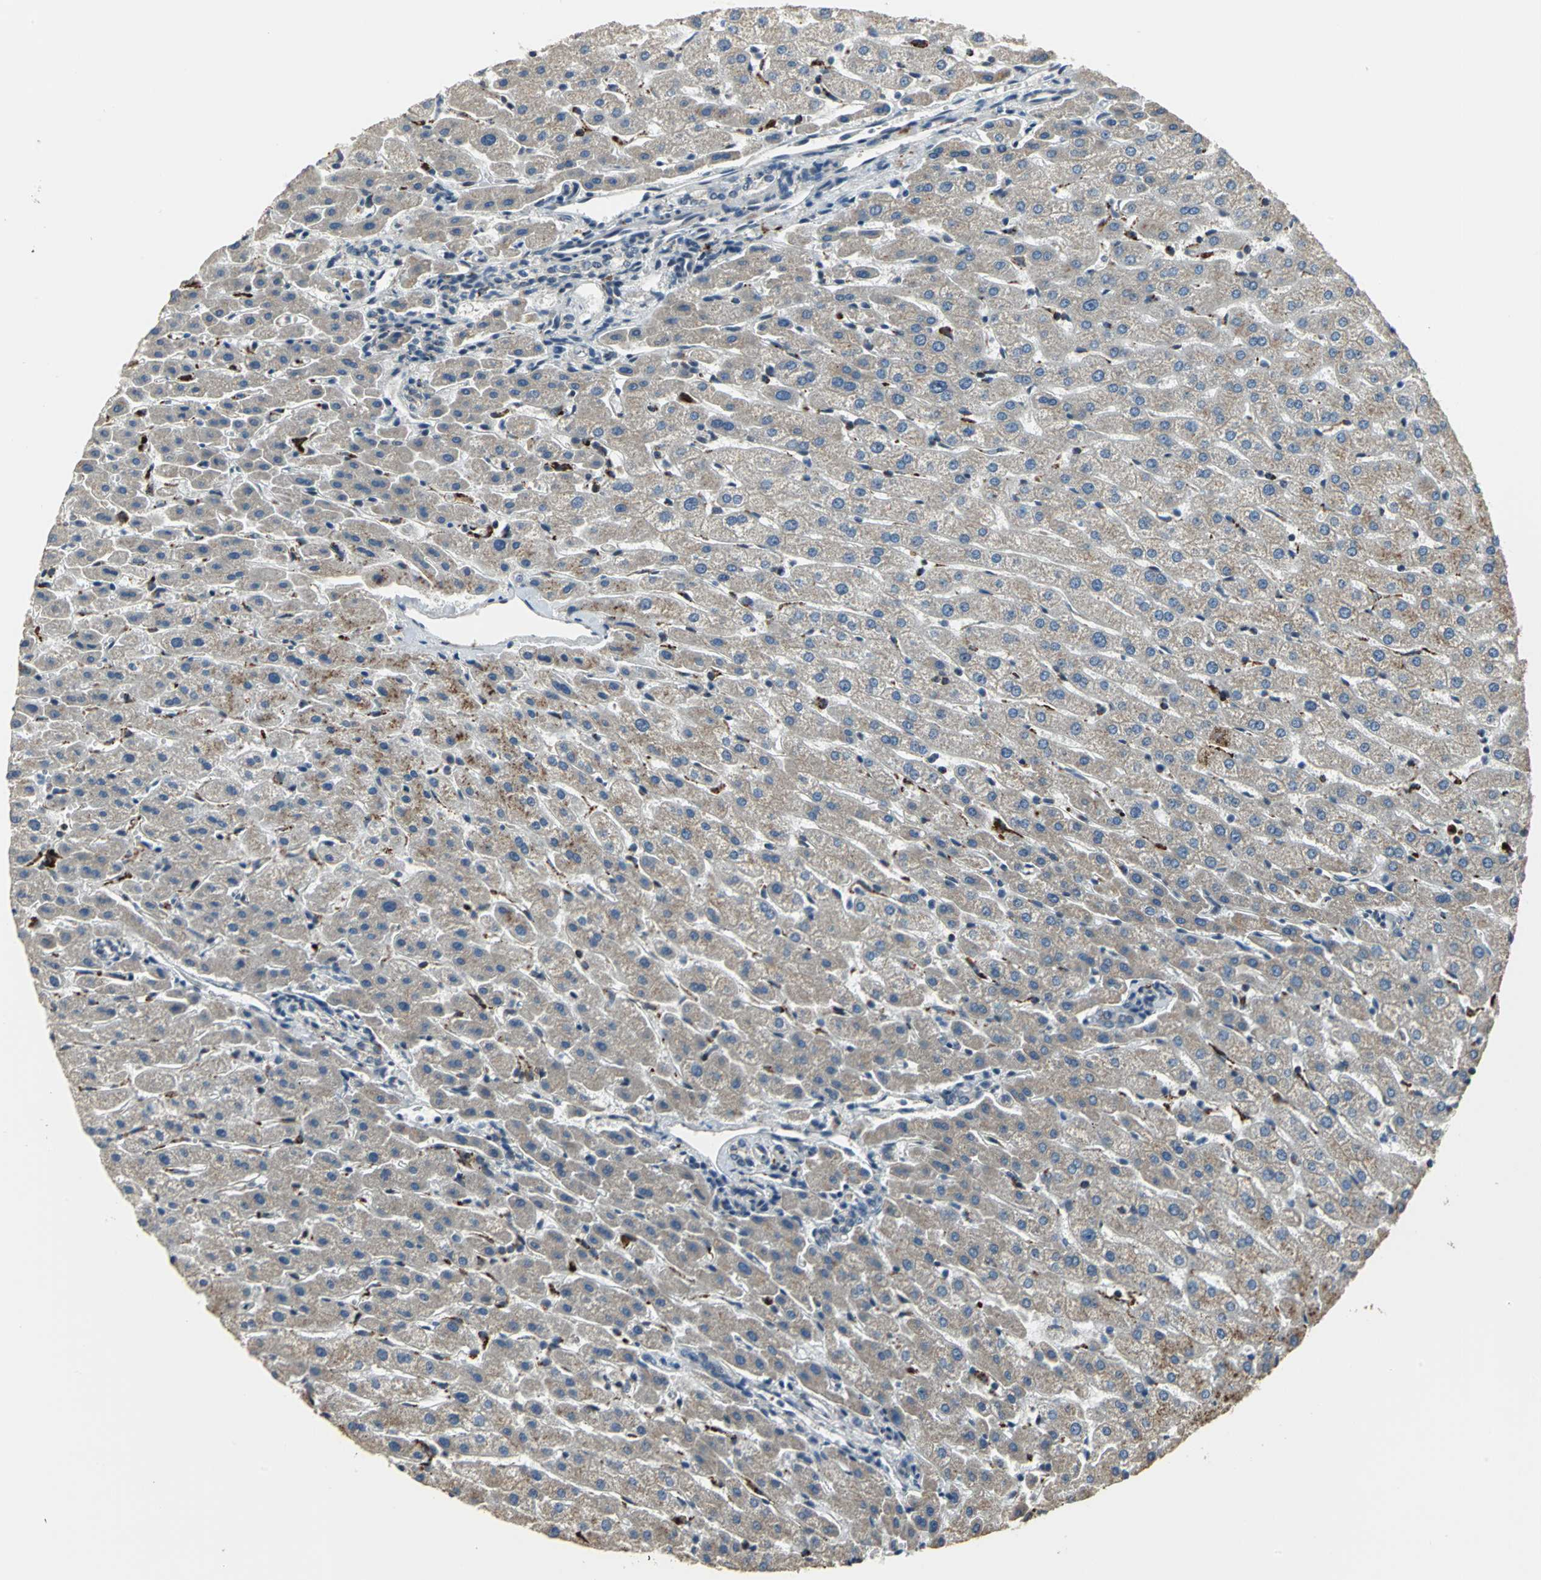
{"staining": {"intensity": "weak", "quantity": ">75%", "location": "cytoplasmic/membranous"}, "tissue": "liver", "cell_type": "Cholangiocytes", "image_type": "normal", "snomed": [{"axis": "morphology", "description": "Normal tissue, NOS"}, {"axis": "morphology", "description": "Fibrosis, NOS"}, {"axis": "topography", "description": "Liver"}], "caption": "High-power microscopy captured an immunohistochemistry image of normal liver, revealing weak cytoplasmic/membranous staining in approximately >75% of cholangiocytes.", "gene": "ELF2", "patient": {"sex": "female", "age": 29}}